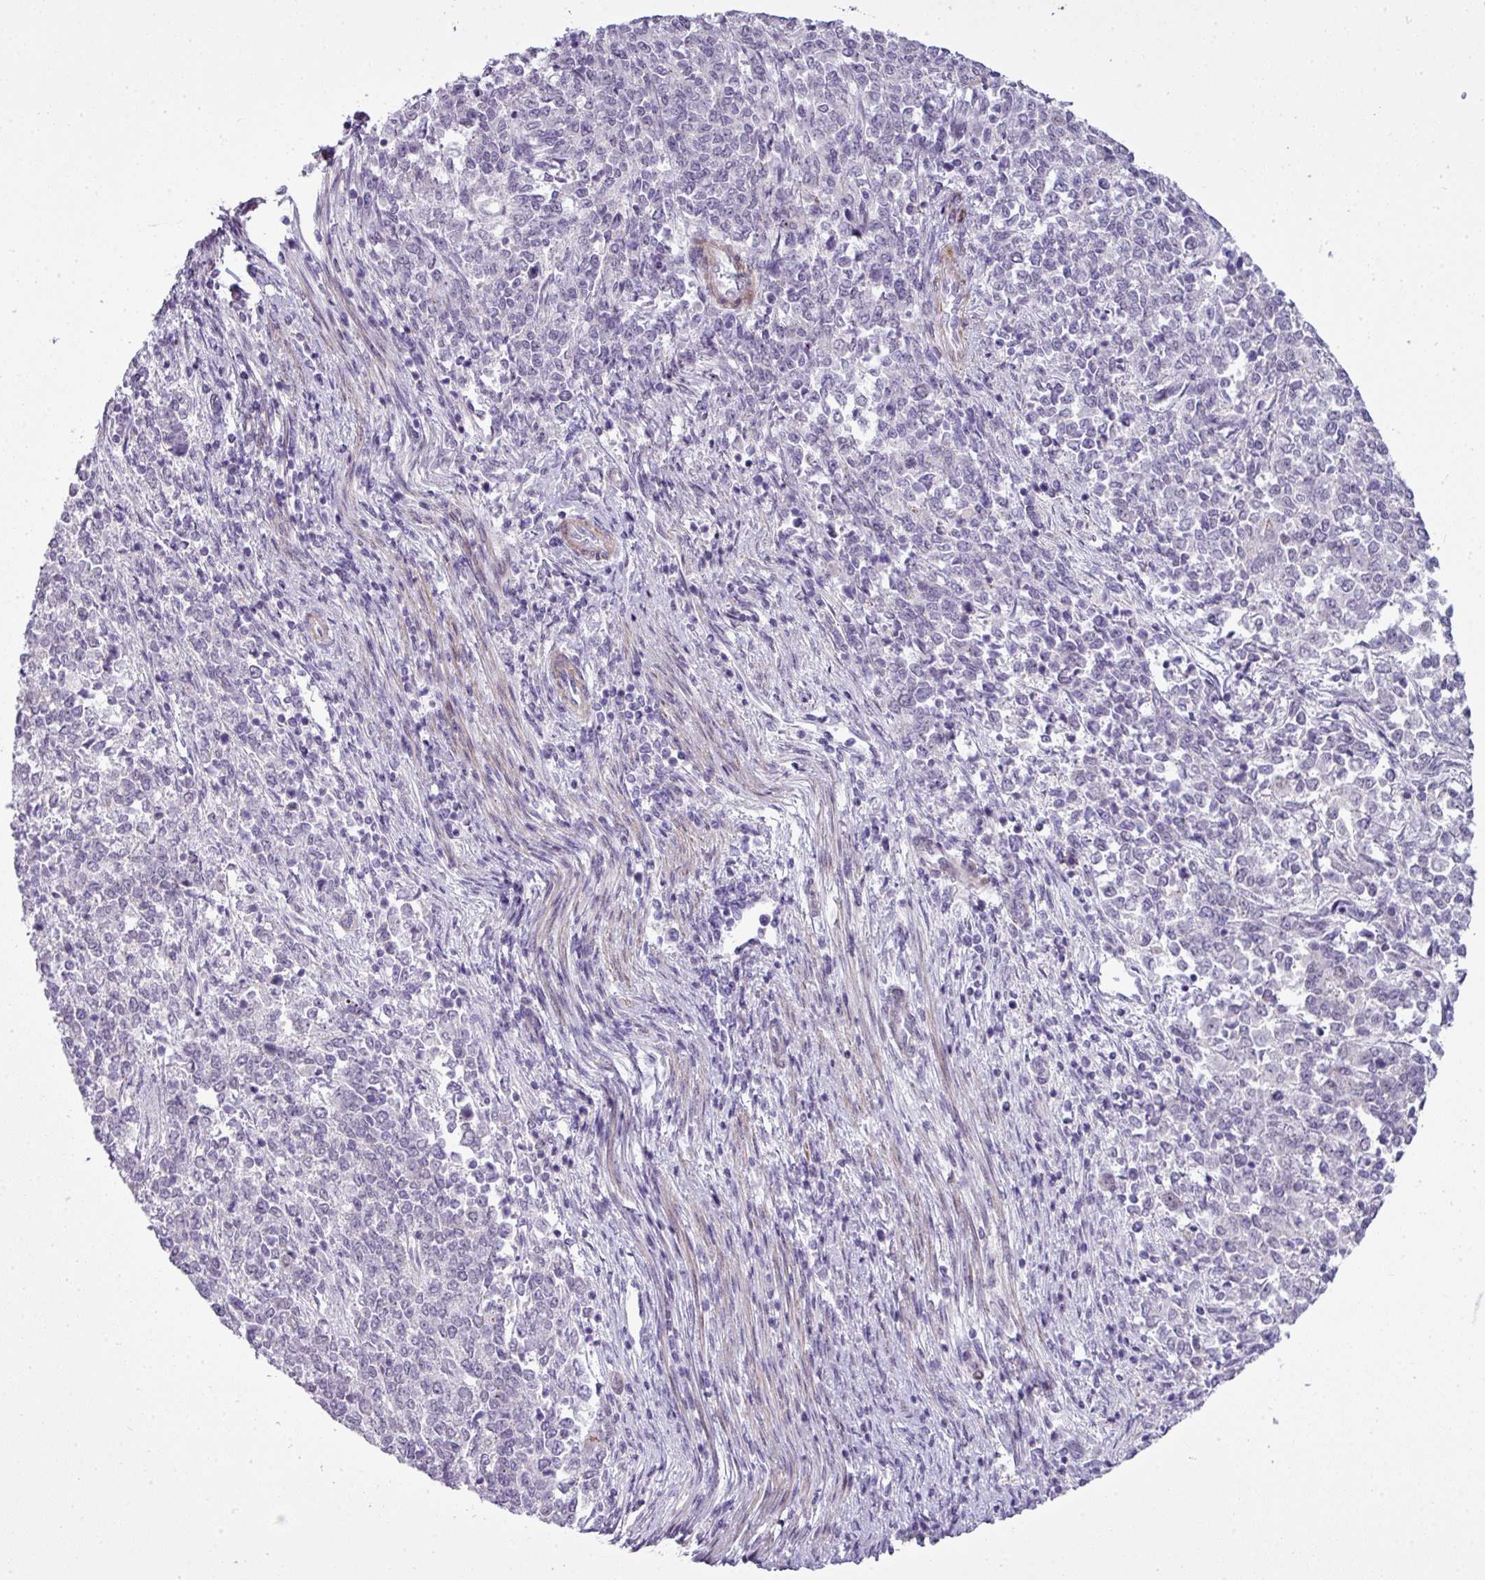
{"staining": {"intensity": "negative", "quantity": "none", "location": "none"}, "tissue": "endometrial cancer", "cell_type": "Tumor cells", "image_type": "cancer", "snomed": [{"axis": "morphology", "description": "Adenocarcinoma, NOS"}, {"axis": "topography", "description": "Endometrium"}], "caption": "Tumor cells show no significant expression in endometrial cancer (adenocarcinoma).", "gene": "ZNF688", "patient": {"sex": "female", "age": 50}}